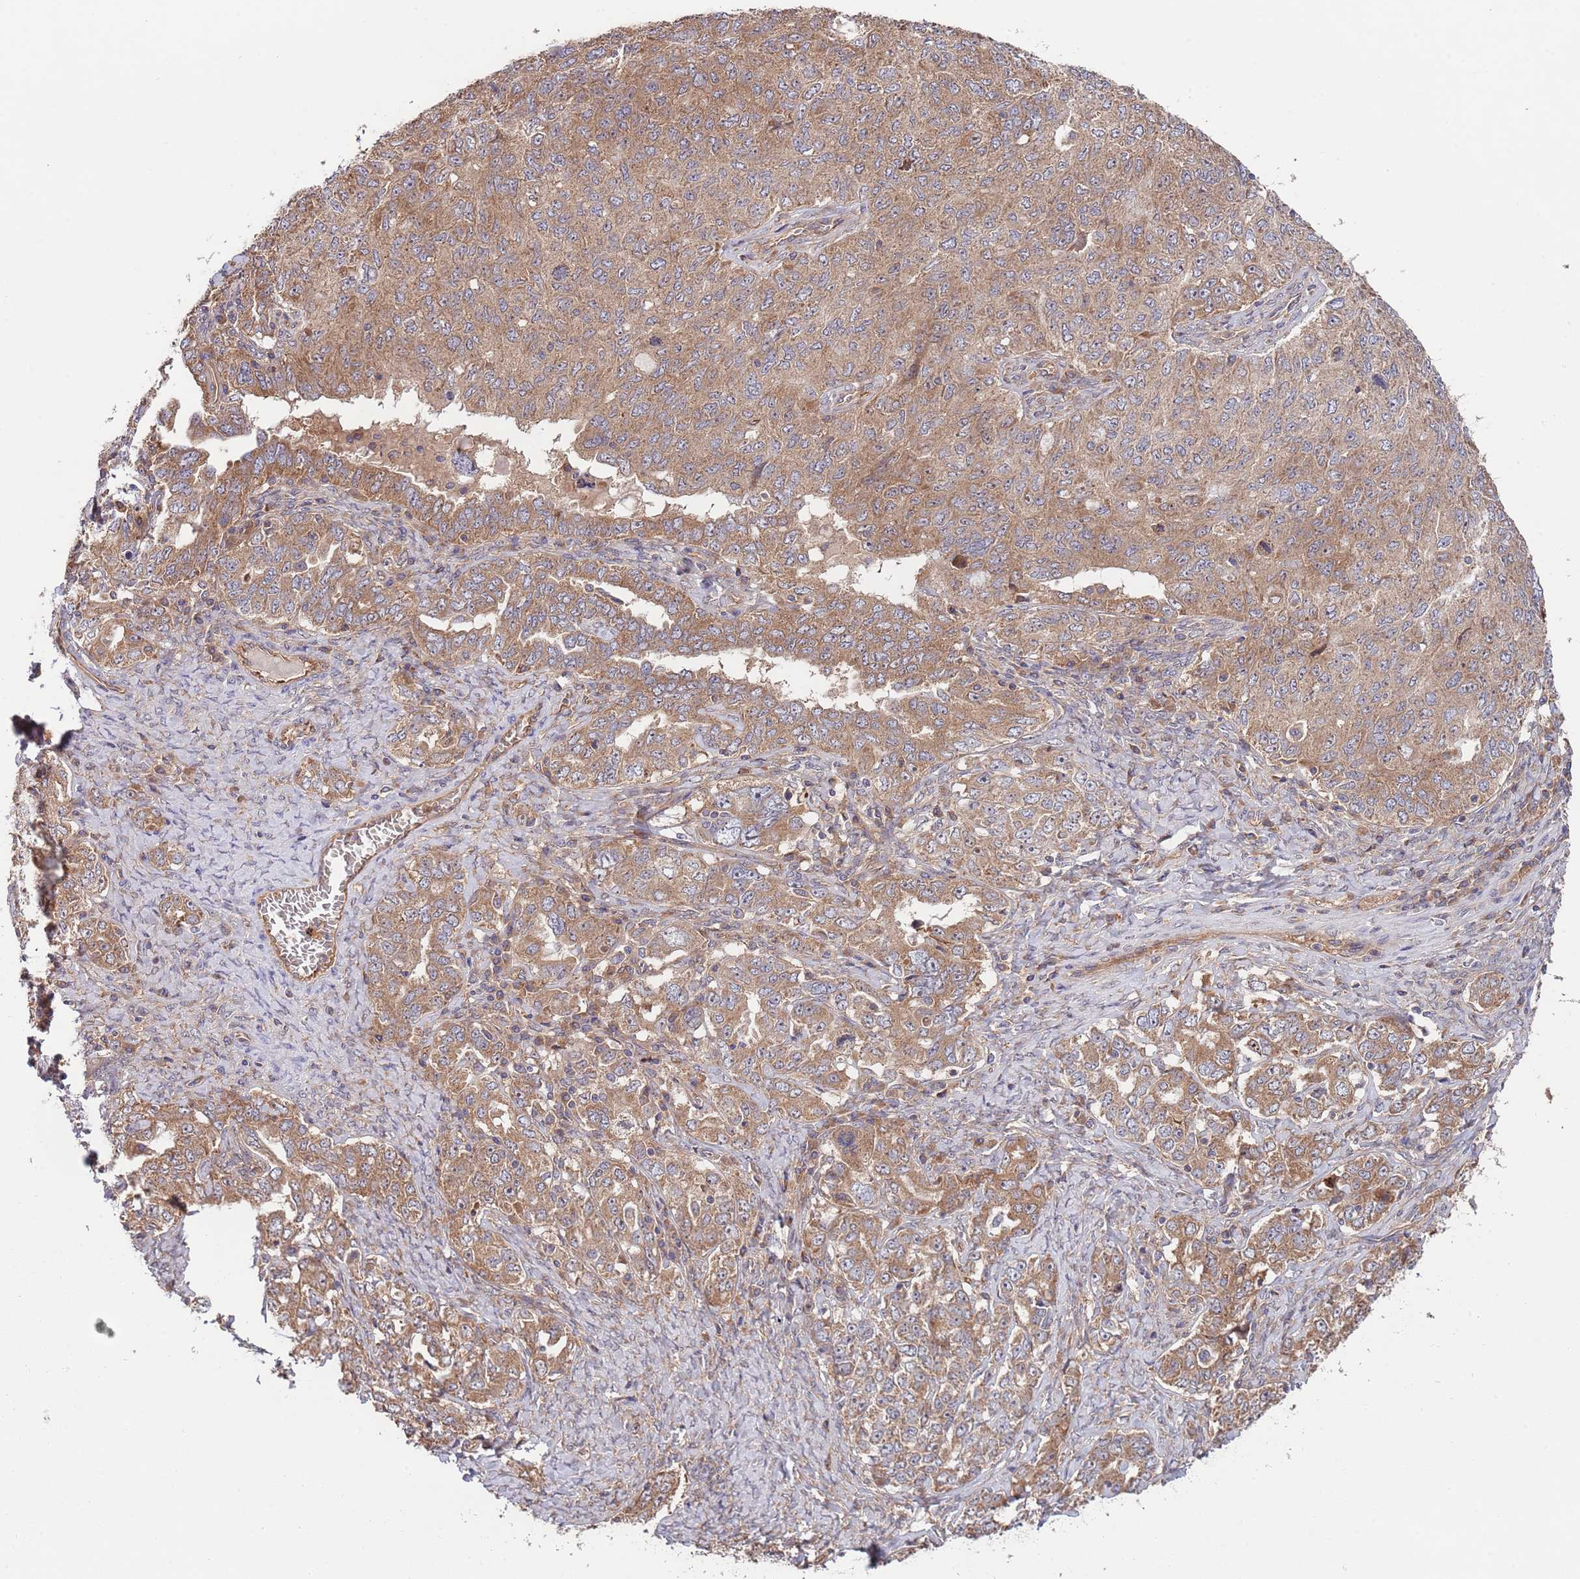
{"staining": {"intensity": "moderate", "quantity": ">75%", "location": "cytoplasmic/membranous"}, "tissue": "ovarian cancer", "cell_type": "Tumor cells", "image_type": "cancer", "snomed": [{"axis": "morphology", "description": "Carcinoma, endometroid"}, {"axis": "topography", "description": "Ovary"}], "caption": "Immunohistochemical staining of human endometroid carcinoma (ovarian) displays moderate cytoplasmic/membranous protein positivity in approximately >75% of tumor cells.", "gene": "EIF3F", "patient": {"sex": "female", "age": 62}}